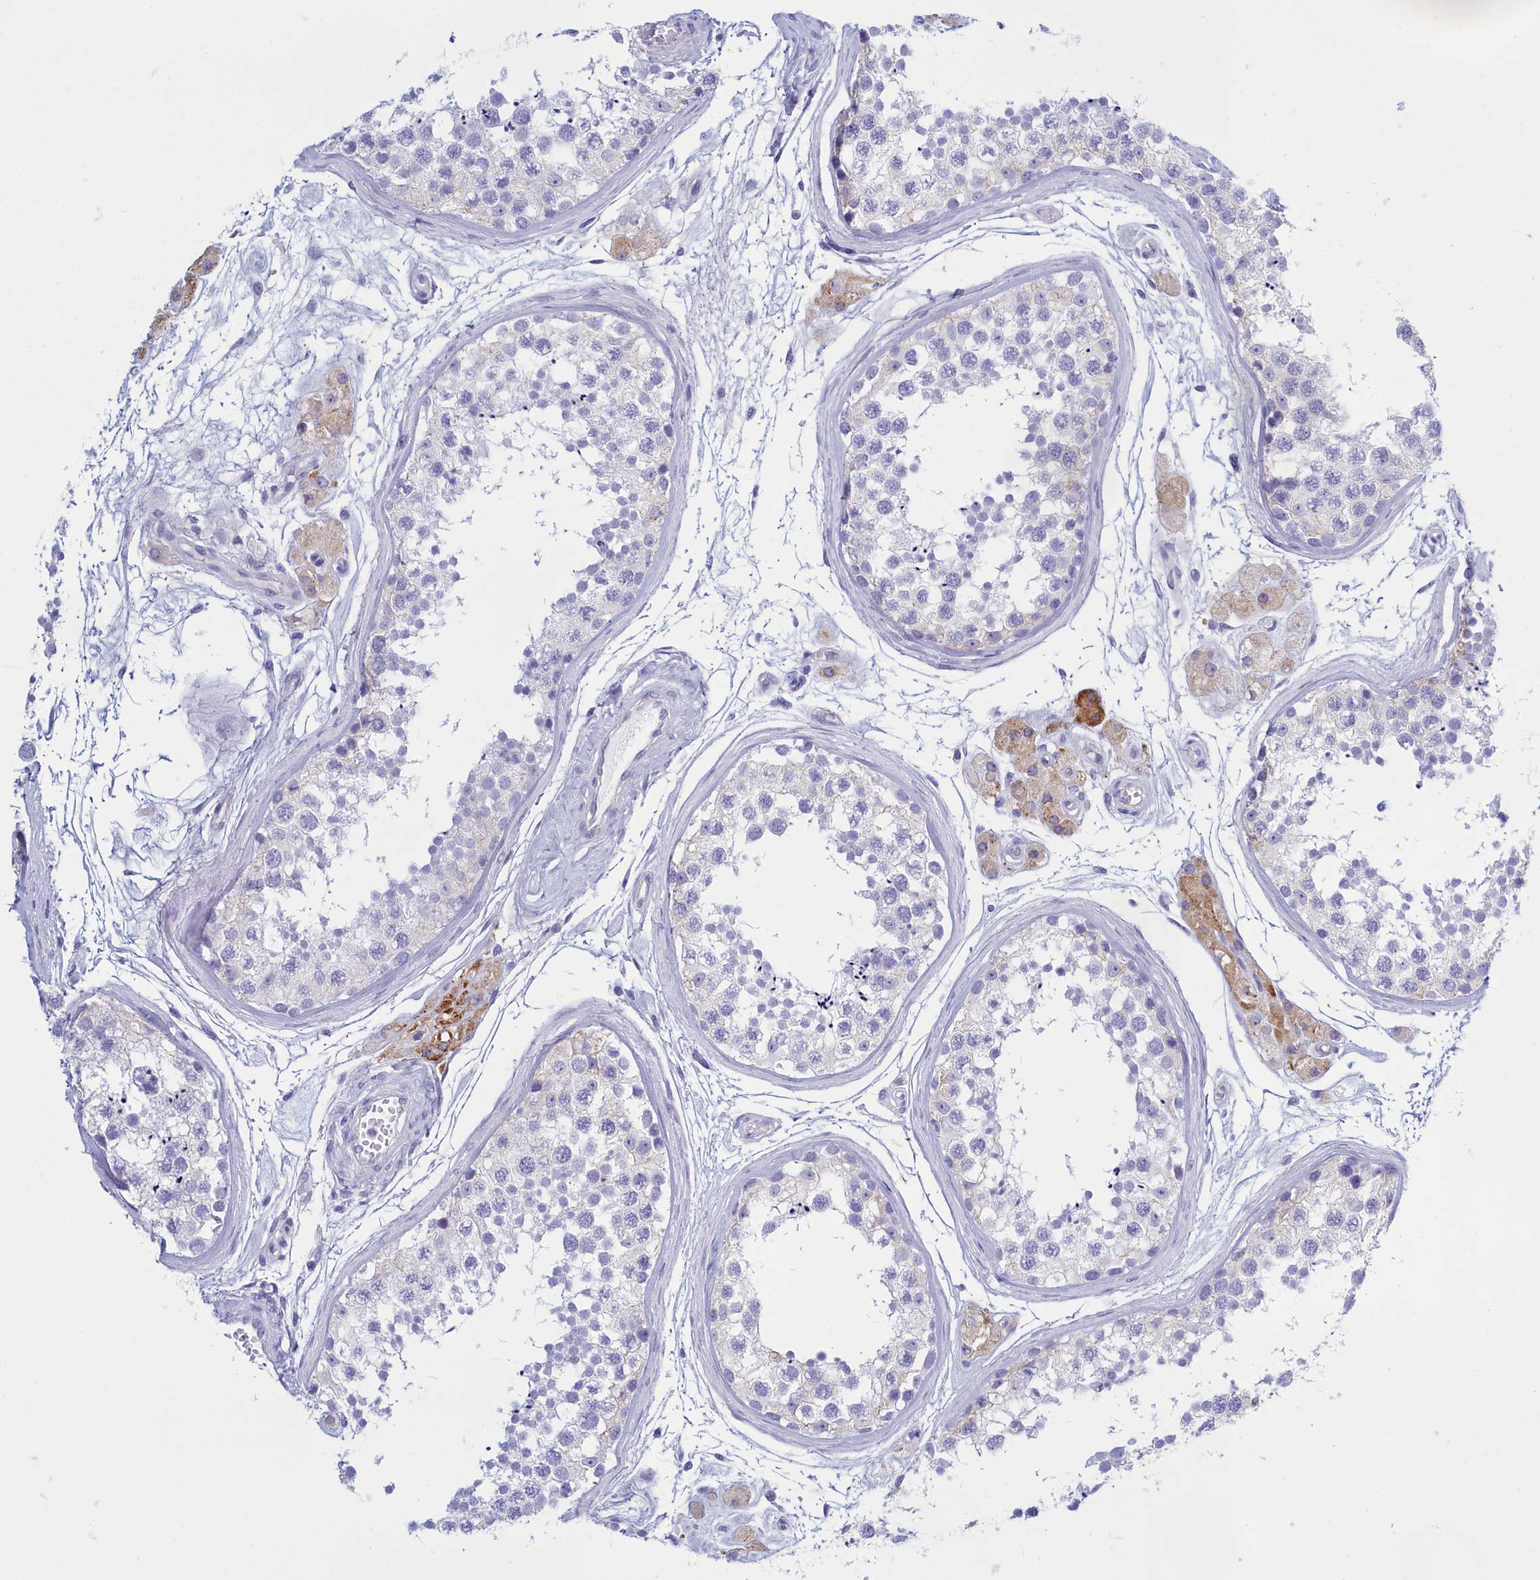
{"staining": {"intensity": "weak", "quantity": "<25%", "location": "cytoplasmic/membranous"}, "tissue": "testis", "cell_type": "Cells in seminiferous ducts", "image_type": "normal", "snomed": [{"axis": "morphology", "description": "Normal tissue, NOS"}, {"axis": "topography", "description": "Testis"}], "caption": "This is an IHC photomicrograph of normal testis. There is no staining in cells in seminiferous ducts.", "gene": "TMEM97", "patient": {"sex": "male", "age": 56}}